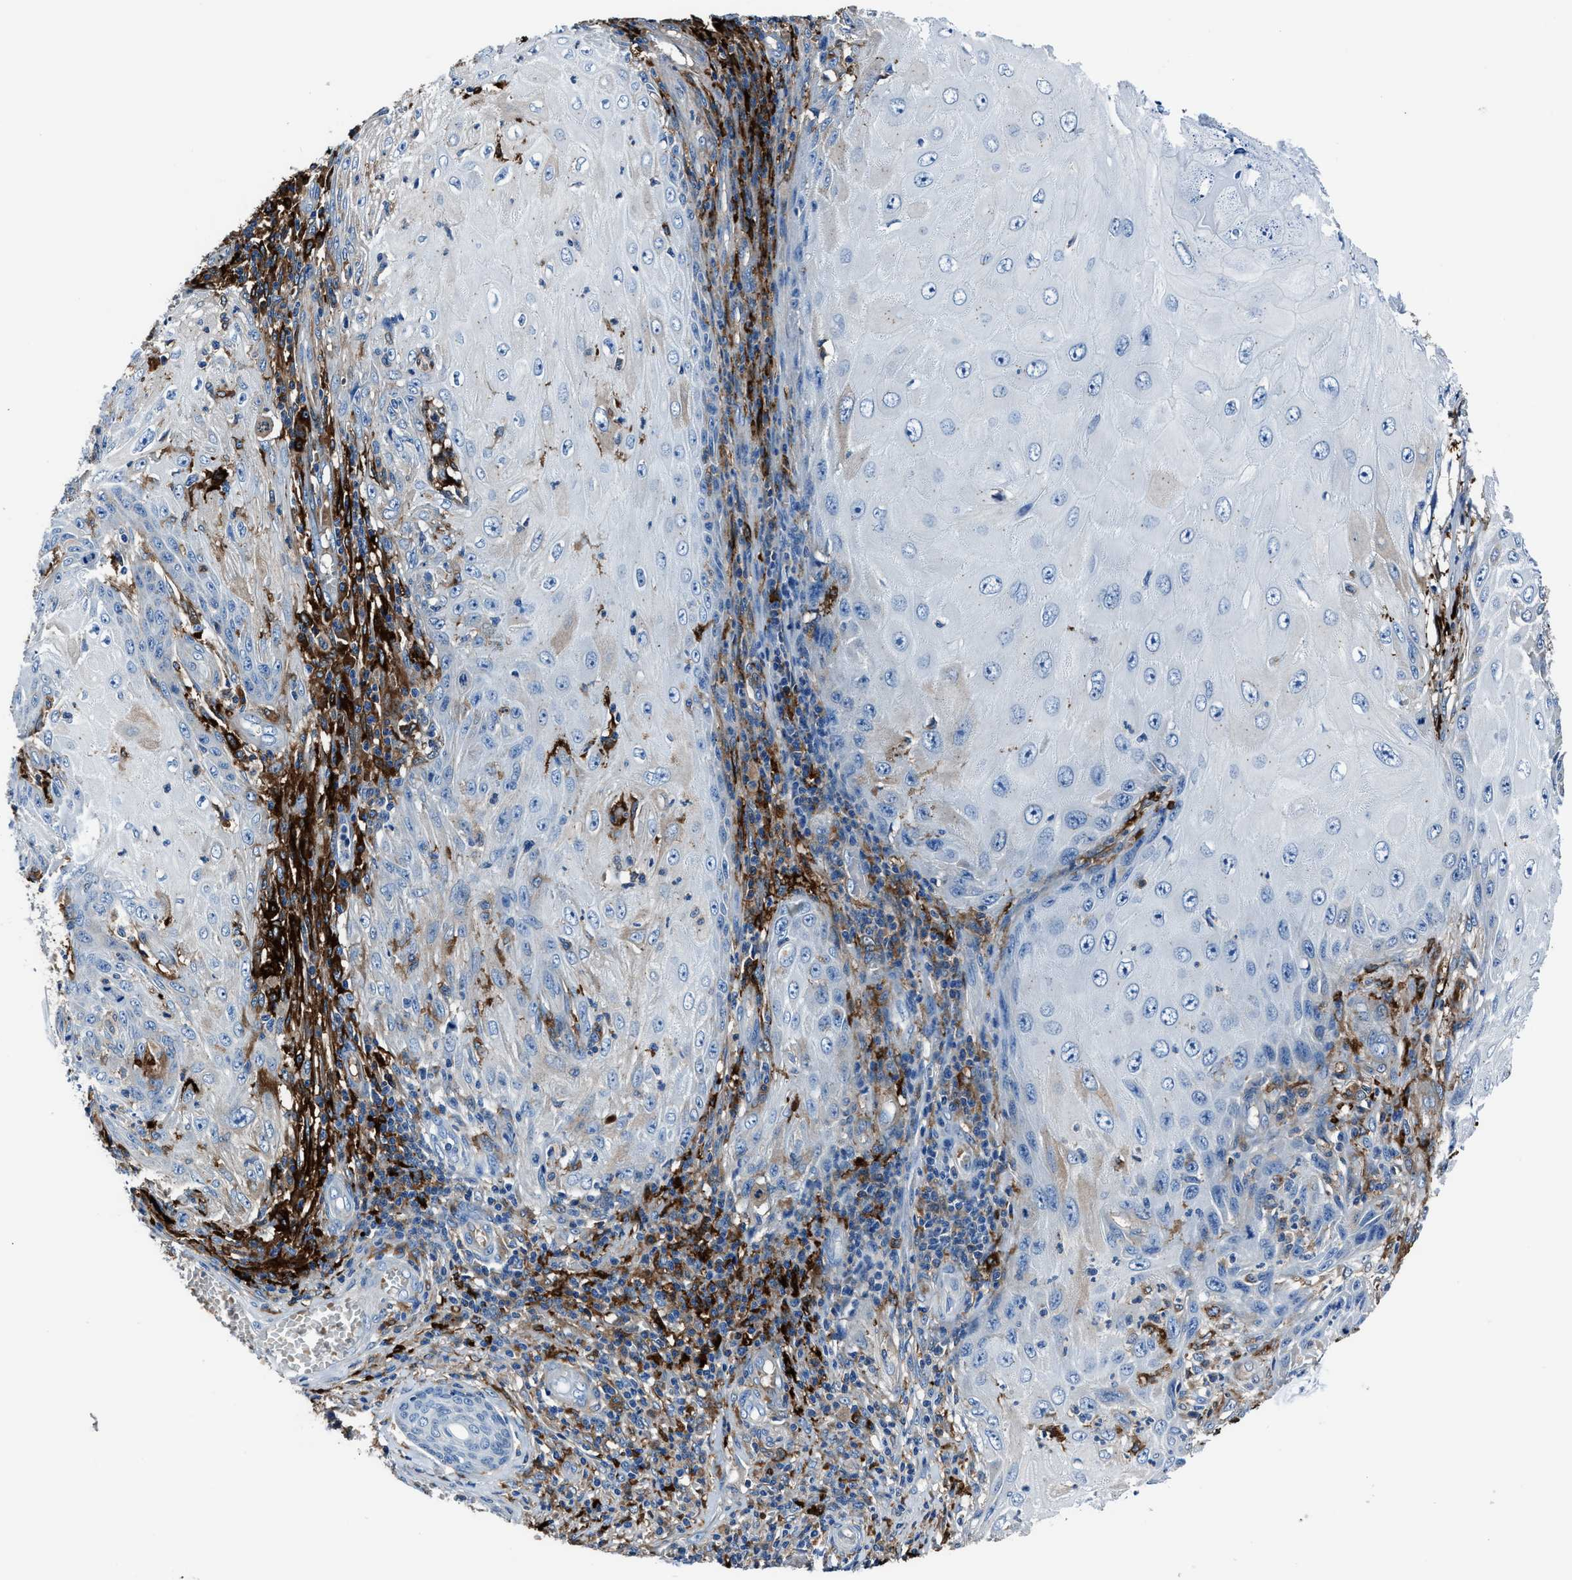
{"staining": {"intensity": "moderate", "quantity": "<25%", "location": "cytoplasmic/membranous"}, "tissue": "skin cancer", "cell_type": "Tumor cells", "image_type": "cancer", "snomed": [{"axis": "morphology", "description": "Squamous cell carcinoma, NOS"}, {"axis": "topography", "description": "Skin"}], "caption": "Skin squamous cell carcinoma was stained to show a protein in brown. There is low levels of moderate cytoplasmic/membranous staining in approximately <25% of tumor cells.", "gene": "FTL", "patient": {"sex": "female", "age": 73}}